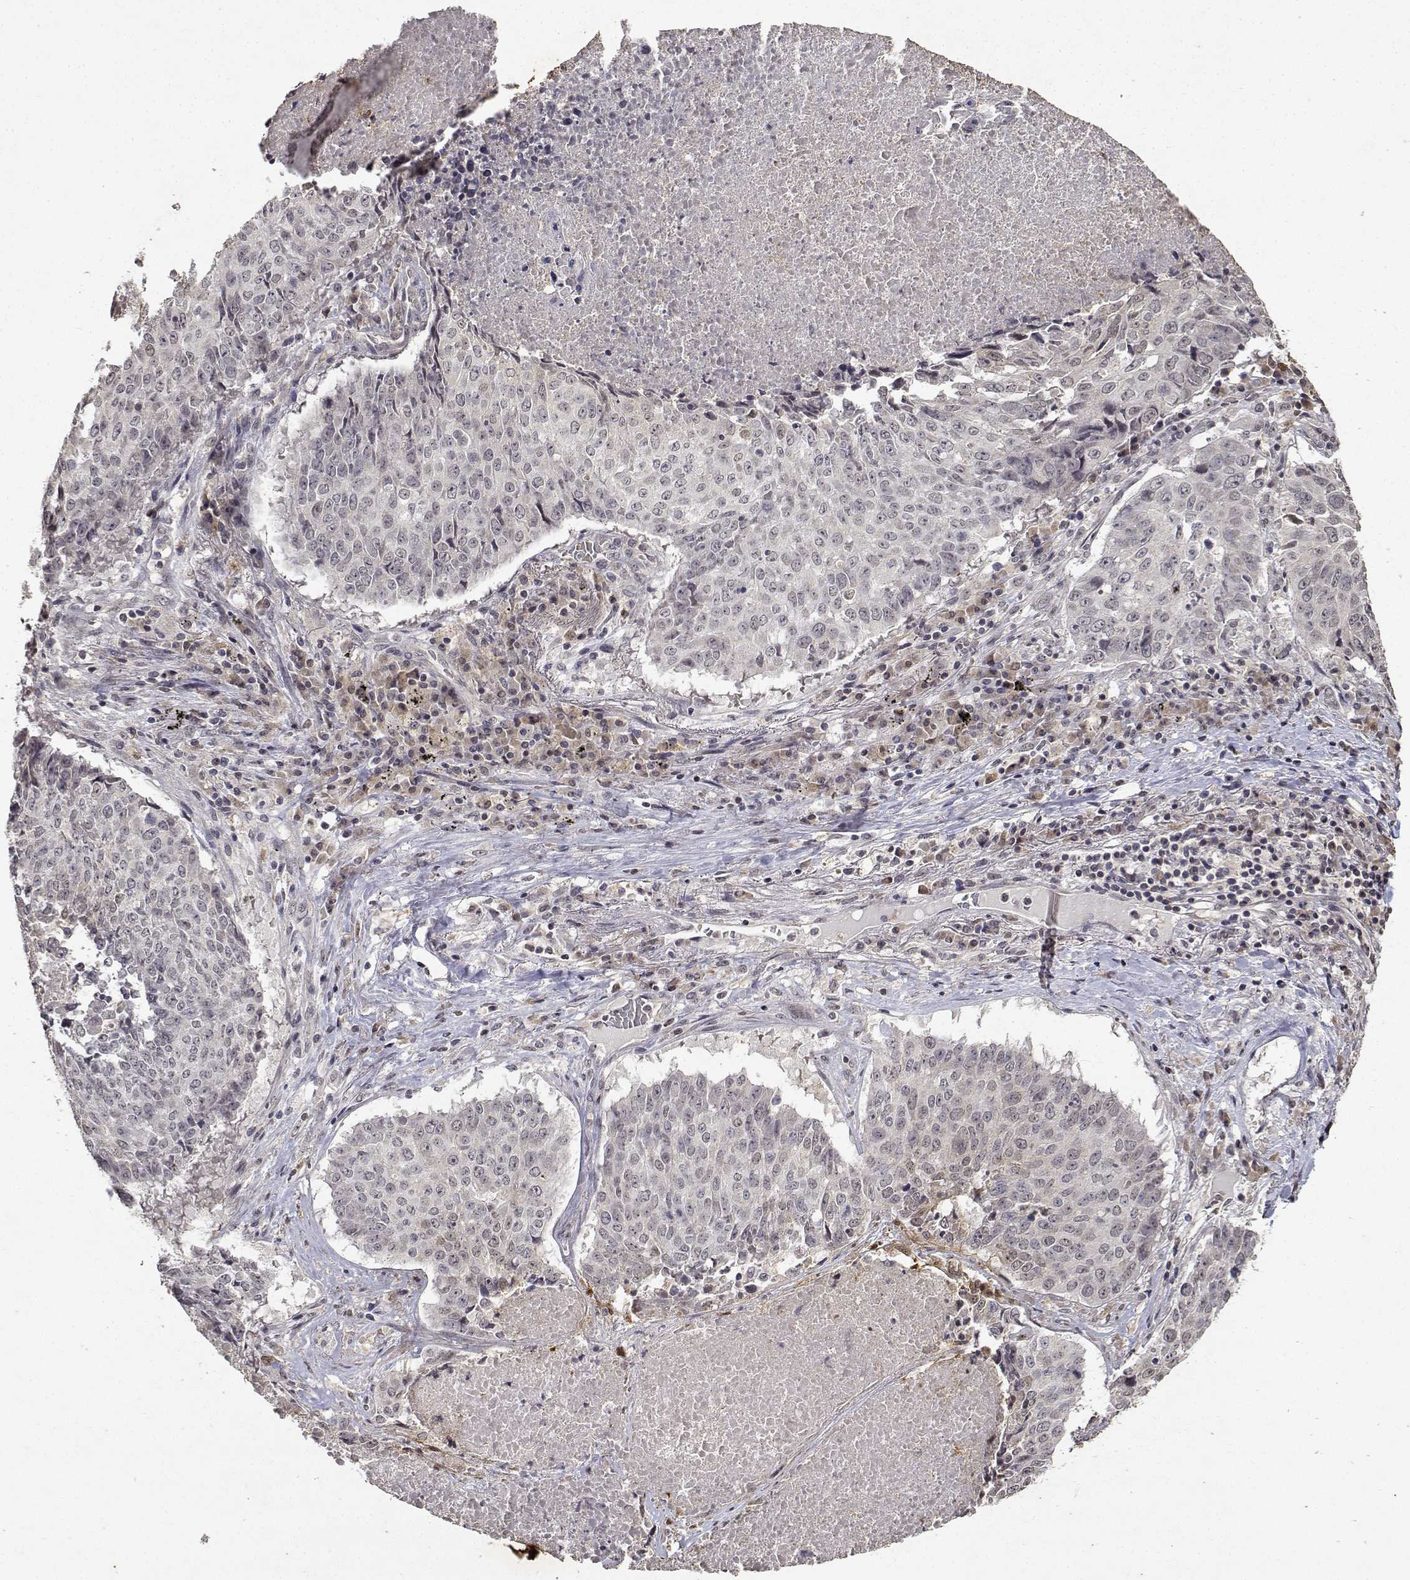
{"staining": {"intensity": "negative", "quantity": "none", "location": "none"}, "tissue": "lung cancer", "cell_type": "Tumor cells", "image_type": "cancer", "snomed": [{"axis": "morphology", "description": "Normal tissue, NOS"}, {"axis": "morphology", "description": "Squamous cell carcinoma, NOS"}, {"axis": "topography", "description": "Bronchus"}, {"axis": "topography", "description": "Lung"}], "caption": "Tumor cells show no significant protein expression in lung cancer (squamous cell carcinoma).", "gene": "BDNF", "patient": {"sex": "male", "age": 64}}